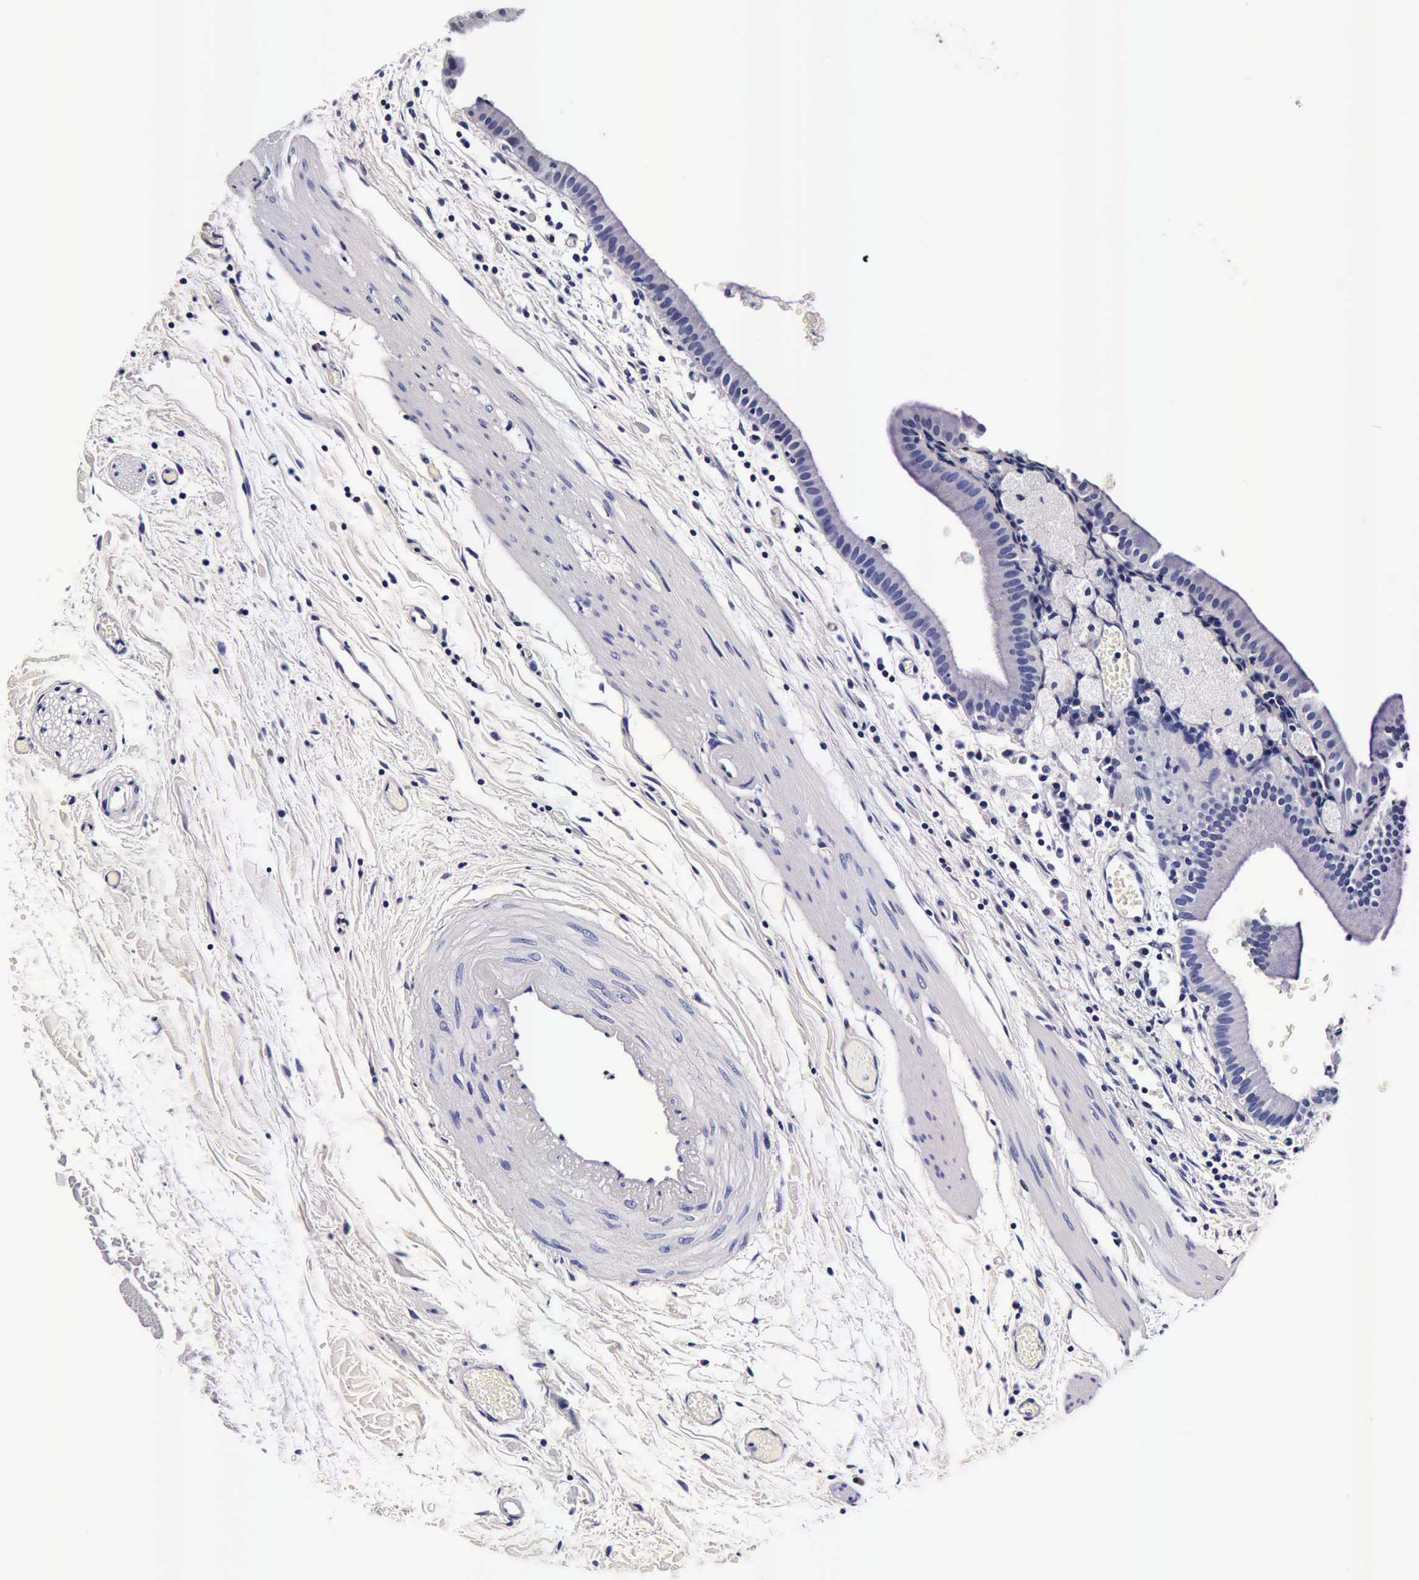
{"staining": {"intensity": "negative", "quantity": "none", "location": "none"}, "tissue": "gallbladder", "cell_type": "Glandular cells", "image_type": "normal", "snomed": [{"axis": "morphology", "description": "Normal tissue, NOS"}, {"axis": "topography", "description": "Gallbladder"}], "caption": "An immunohistochemistry image of benign gallbladder is shown. There is no staining in glandular cells of gallbladder.", "gene": "IAPP", "patient": {"sex": "female", "age": 48}}